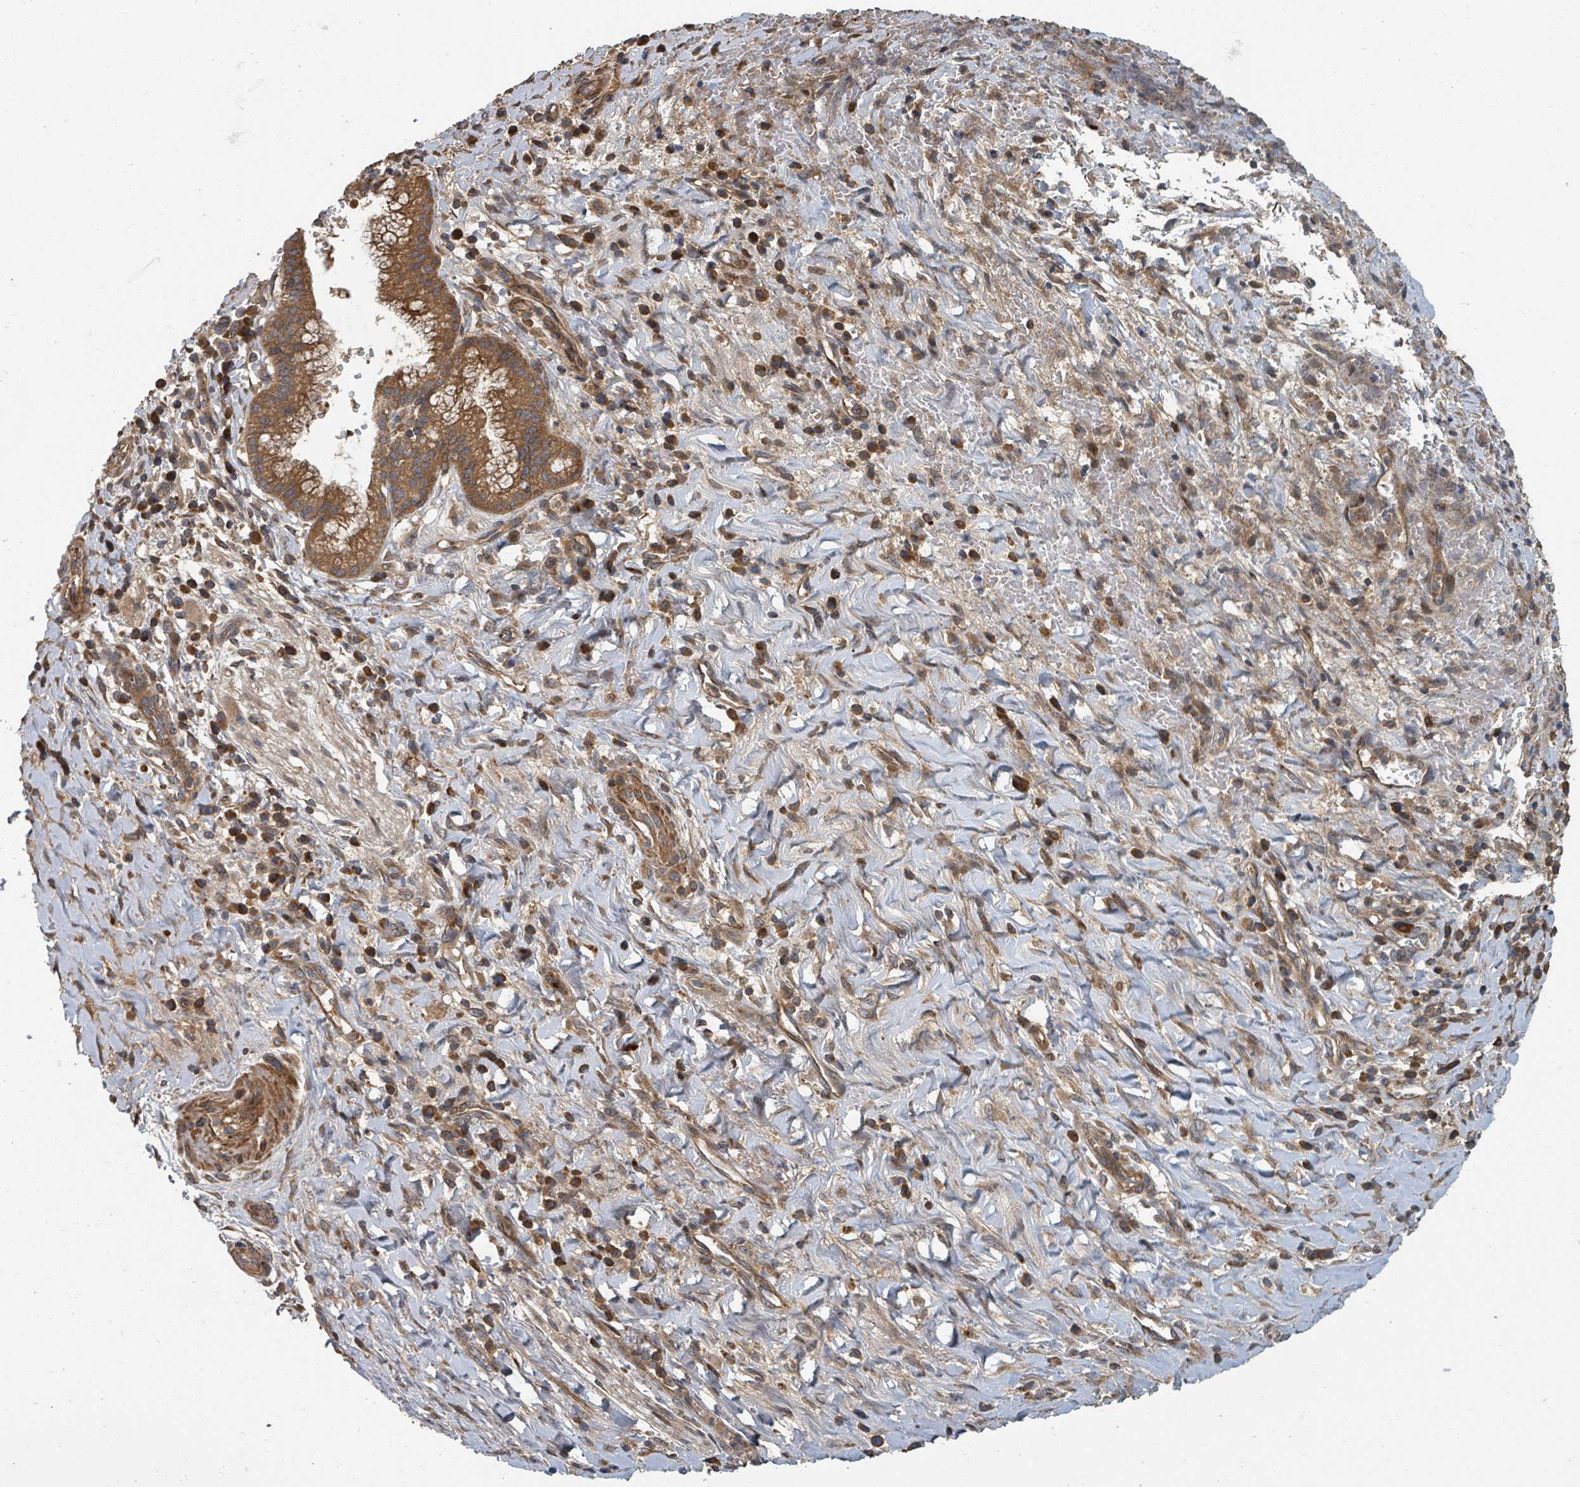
{"staining": {"intensity": "moderate", "quantity": ">75%", "location": "cytoplasmic/membranous"}, "tissue": "pancreatic cancer", "cell_type": "Tumor cells", "image_type": "cancer", "snomed": [{"axis": "morphology", "description": "Adenocarcinoma, NOS"}, {"axis": "topography", "description": "Pancreas"}], "caption": "Tumor cells exhibit moderate cytoplasmic/membranous expression in approximately >75% of cells in pancreatic adenocarcinoma.", "gene": "DPM1", "patient": {"sex": "male", "age": 72}}